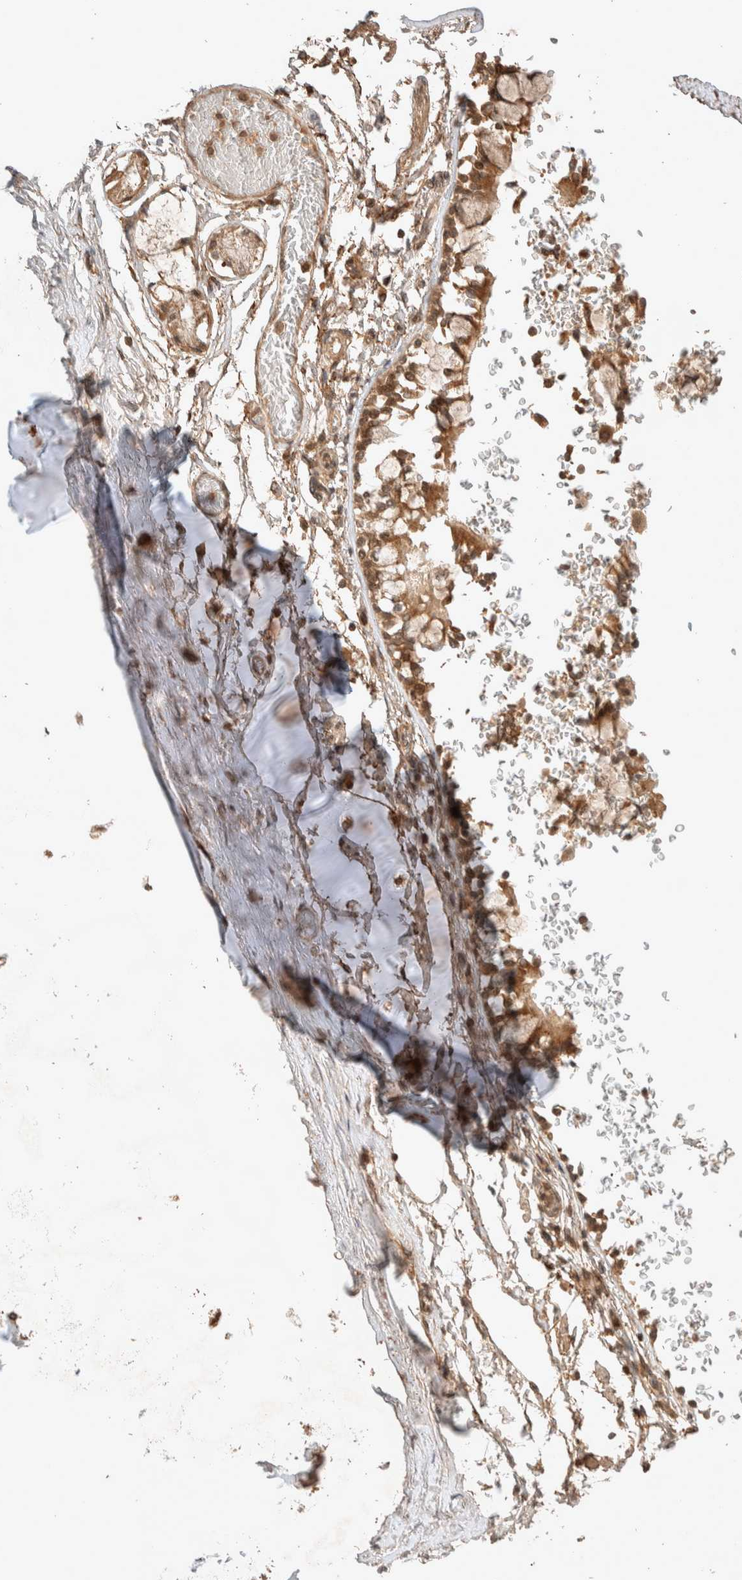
{"staining": {"intensity": "moderate", "quantity": ">75%", "location": "cytoplasmic/membranous,nuclear"}, "tissue": "adipose tissue", "cell_type": "Adipocytes", "image_type": "normal", "snomed": [{"axis": "morphology", "description": "Normal tissue, NOS"}, {"axis": "topography", "description": "Cartilage tissue"}, {"axis": "topography", "description": "Lung"}], "caption": "Immunohistochemical staining of unremarkable human adipose tissue reveals >75% levels of moderate cytoplasmic/membranous,nuclear protein staining in approximately >75% of adipocytes.", "gene": "THRA", "patient": {"sex": "female", "age": 77}}